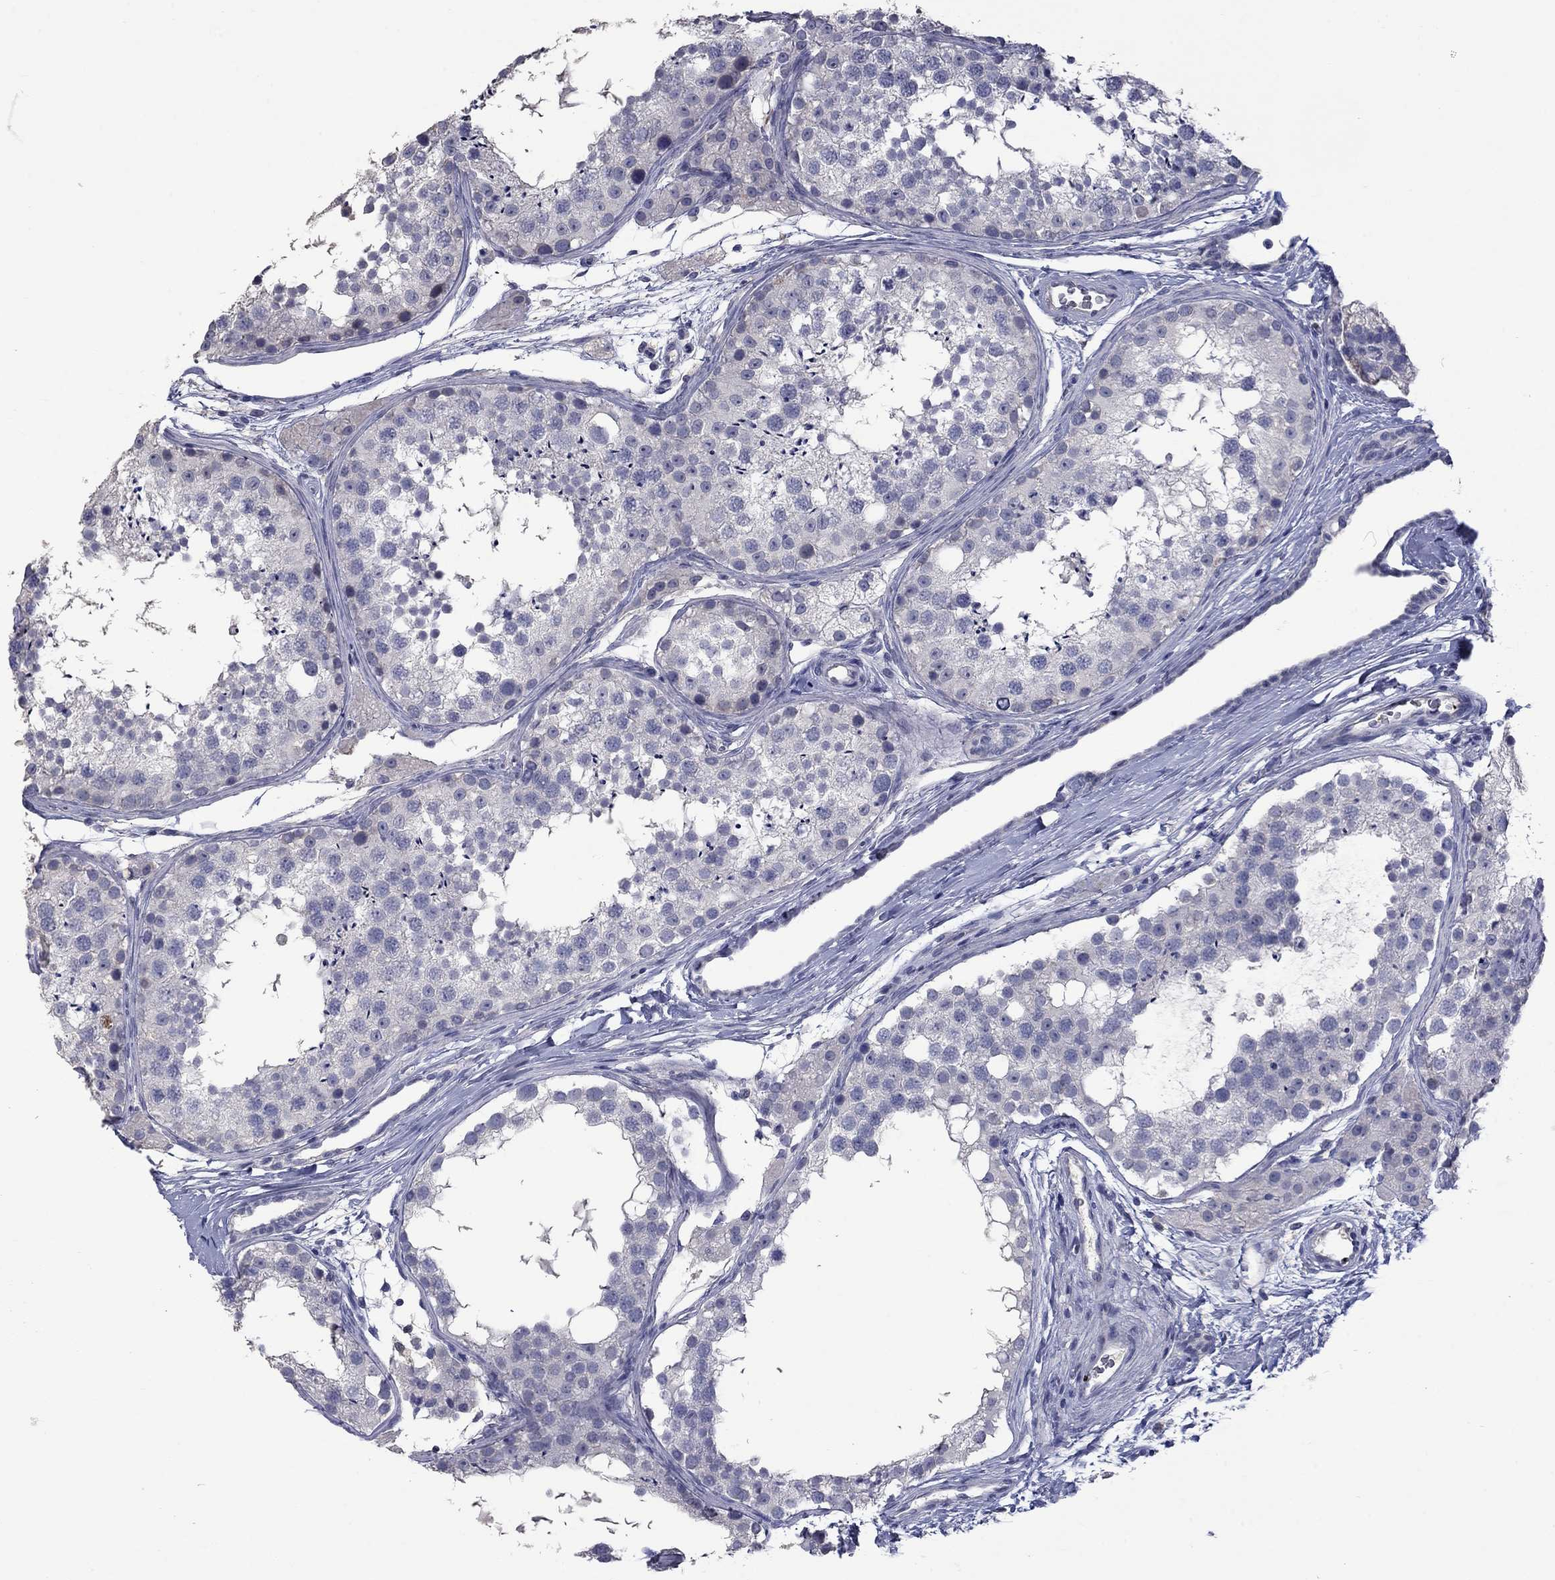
{"staining": {"intensity": "negative", "quantity": "none", "location": "none"}, "tissue": "testis", "cell_type": "Cells in seminiferous ducts", "image_type": "normal", "snomed": [{"axis": "morphology", "description": "Normal tissue, NOS"}, {"axis": "topography", "description": "Testis"}], "caption": "IHC photomicrograph of benign human testis stained for a protein (brown), which reveals no positivity in cells in seminiferous ducts.", "gene": "PLEK", "patient": {"sex": "male", "age": 41}}